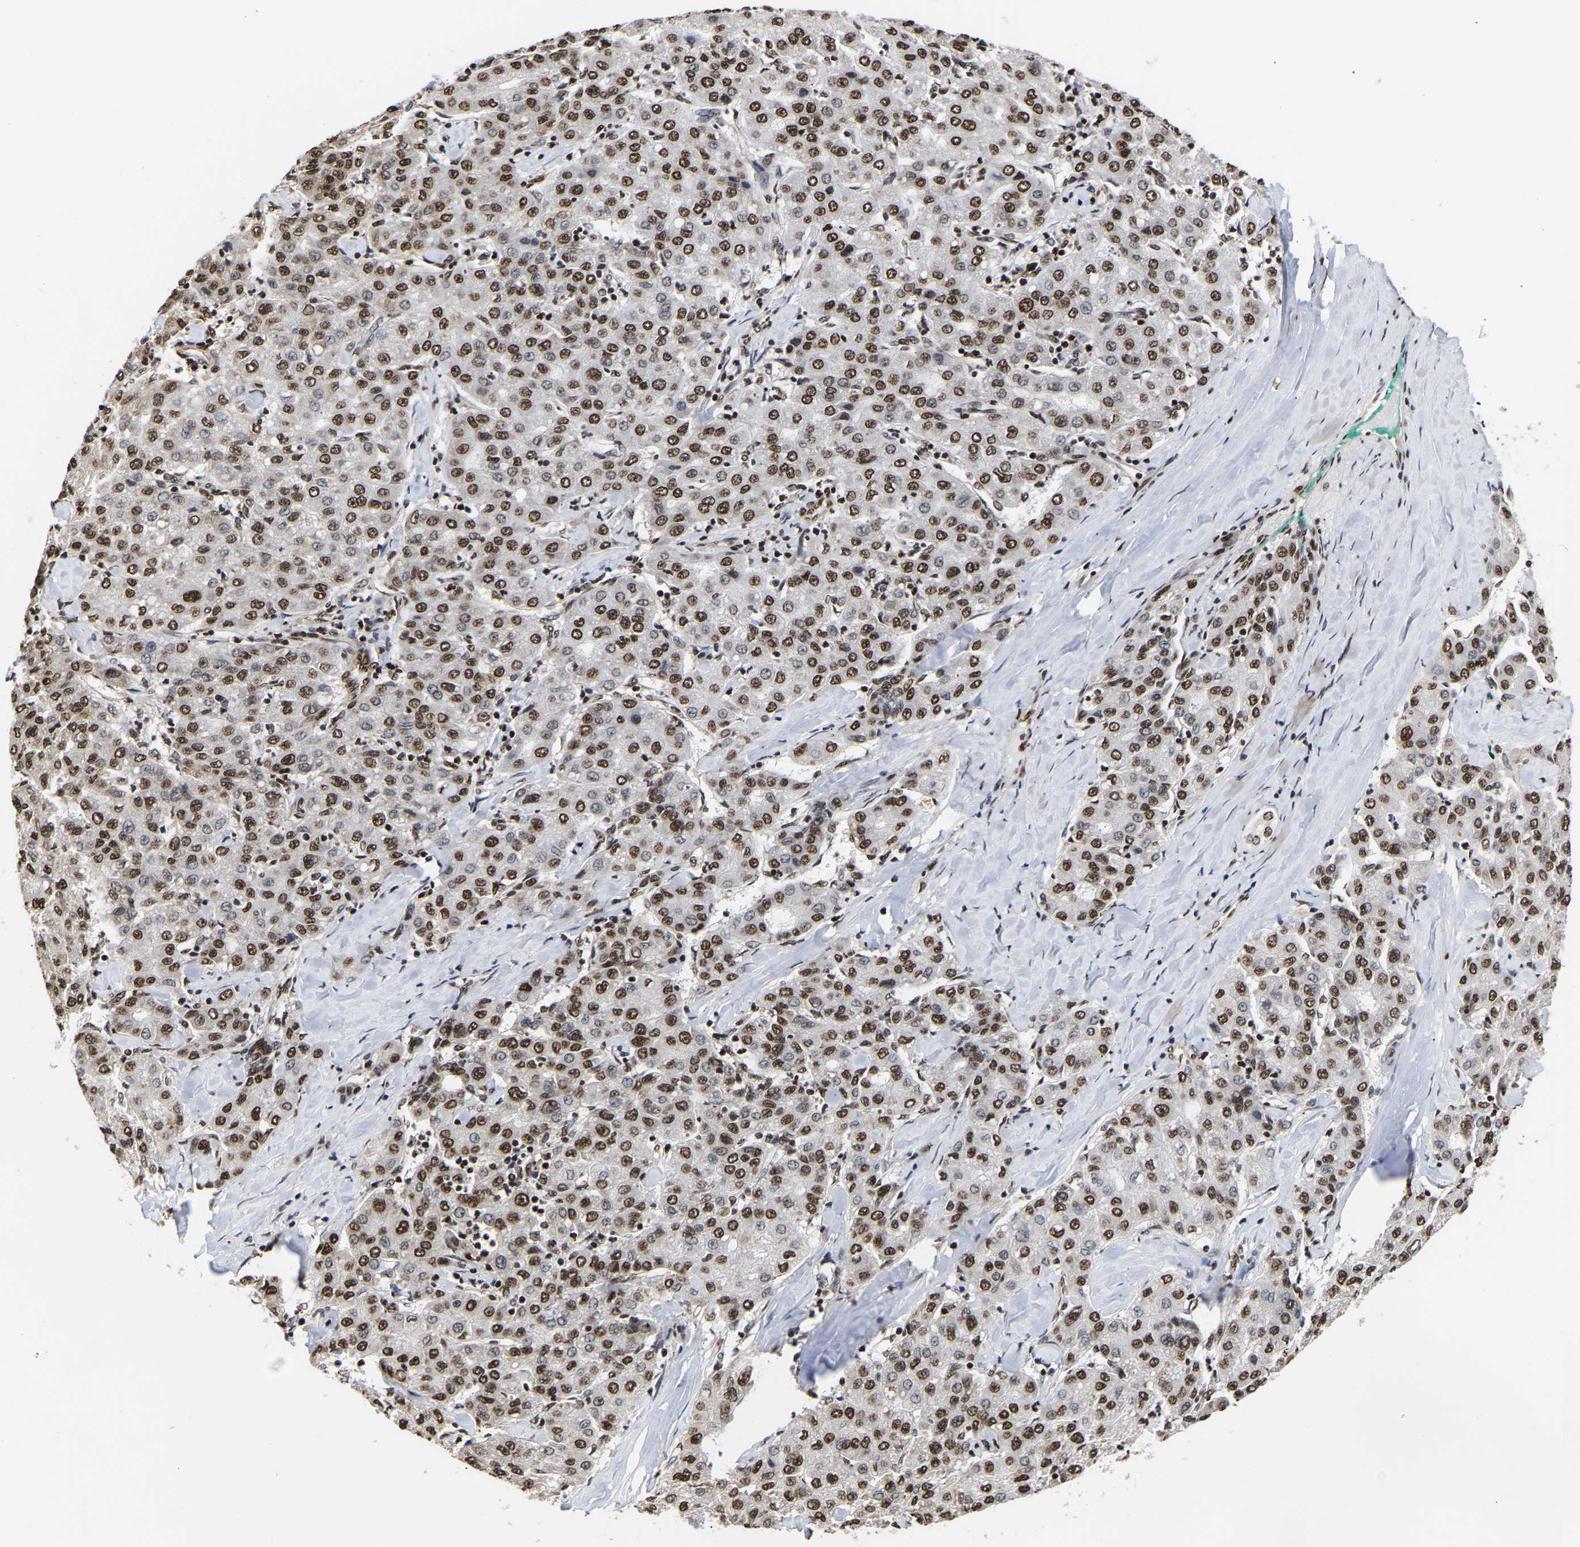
{"staining": {"intensity": "strong", "quantity": ">75%", "location": "nuclear"}, "tissue": "liver cancer", "cell_type": "Tumor cells", "image_type": "cancer", "snomed": [{"axis": "morphology", "description": "Carcinoma, Hepatocellular, NOS"}, {"axis": "topography", "description": "Liver"}], "caption": "Liver hepatocellular carcinoma was stained to show a protein in brown. There is high levels of strong nuclear staining in approximately >75% of tumor cells.", "gene": "PSIP1", "patient": {"sex": "male", "age": 65}}